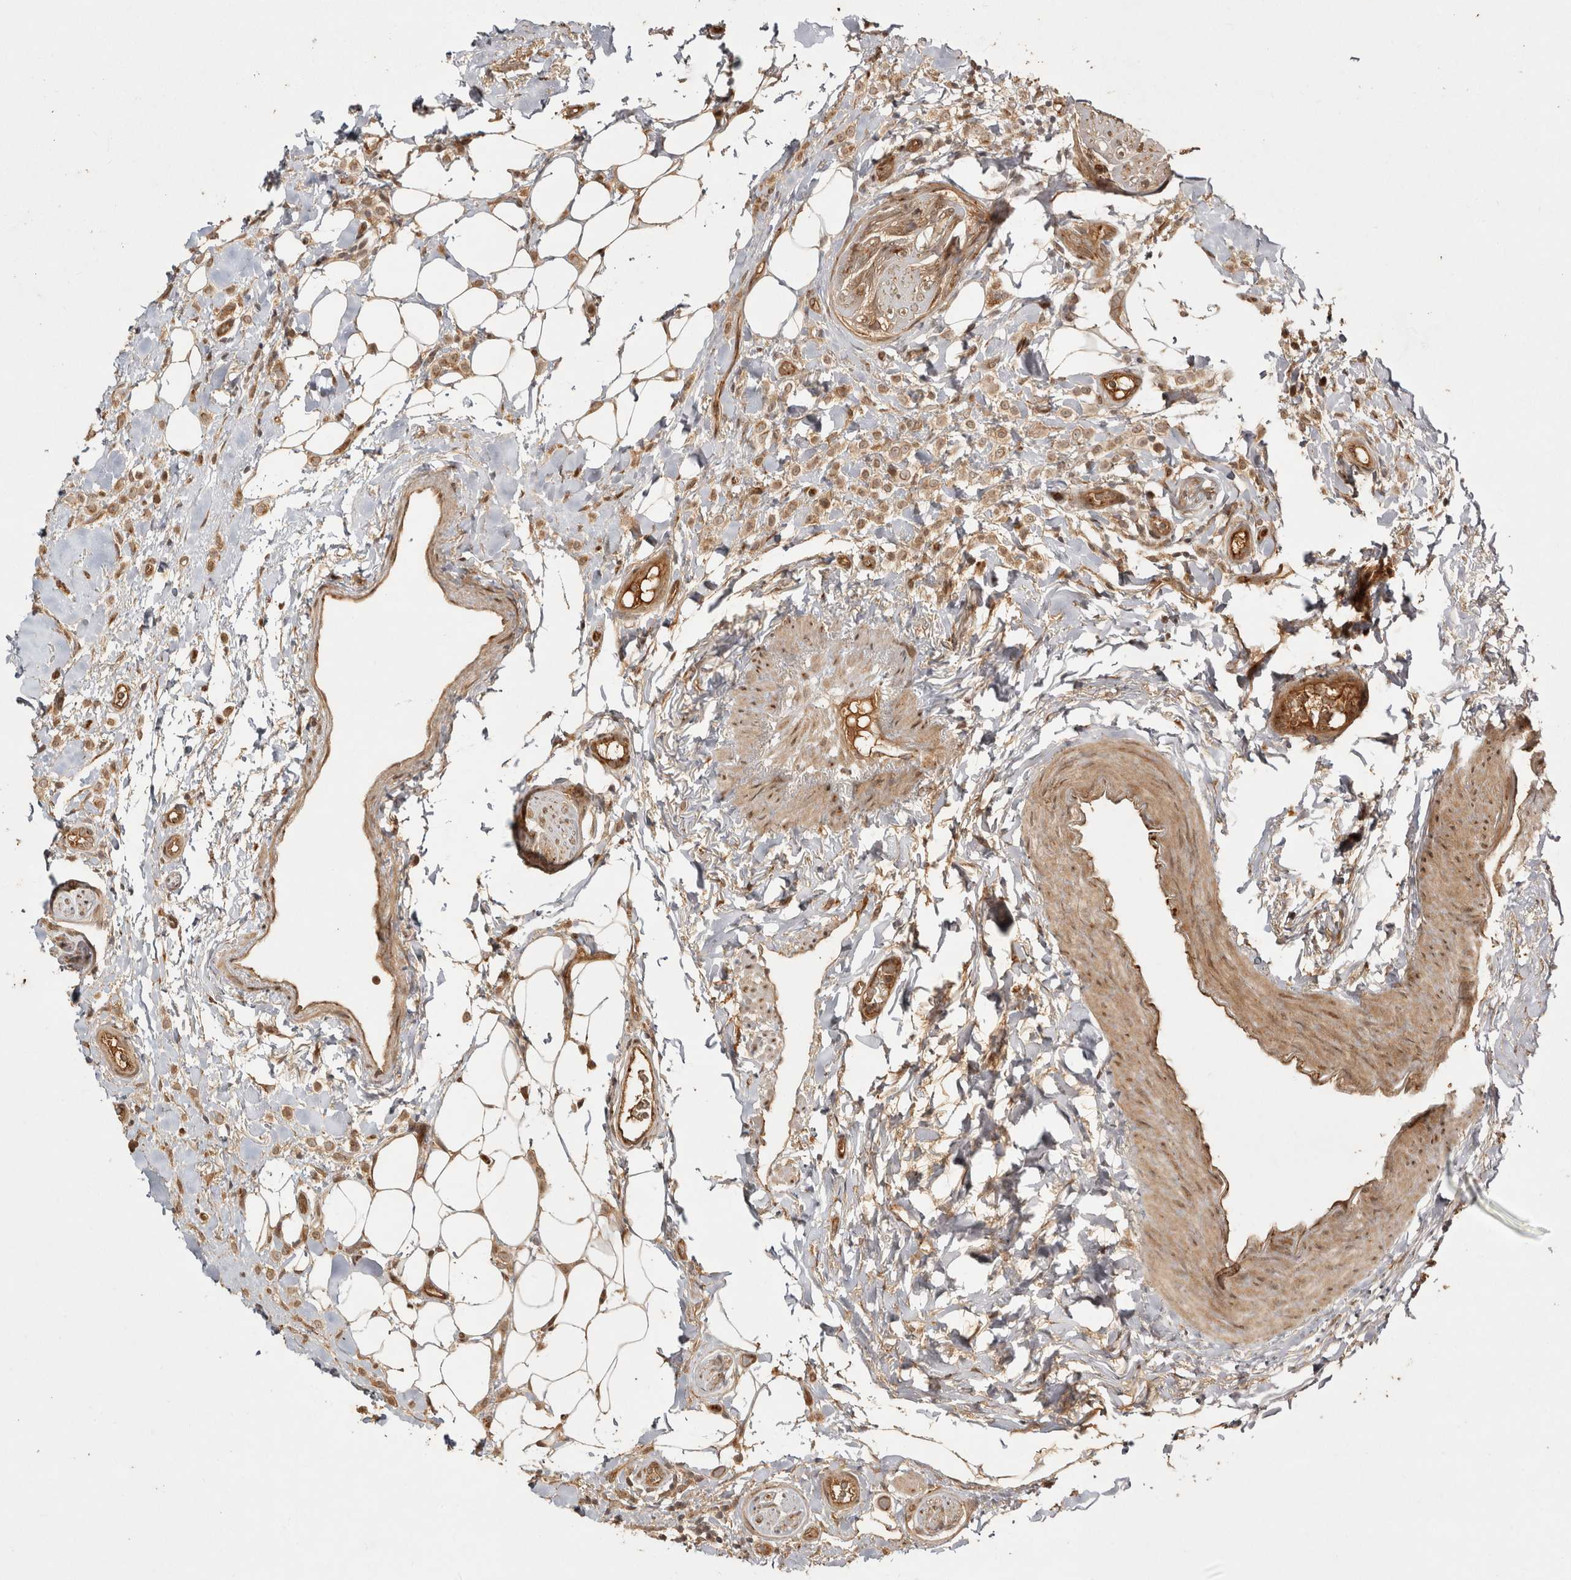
{"staining": {"intensity": "moderate", "quantity": ">75%", "location": "cytoplasmic/membranous"}, "tissue": "breast cancer", "cell_type": "Tumor cells", "image_type": "cancer", "snomed": [{"axis": "morphology", "description": "Normal tissue, NOS"}, {"axis": "morphology", "description": "Lobular carcinoma"}, {"axis": "topography", "description": "Breast"}], "caption": "Tumor cells reveal moderate cytoplasmic/membranous staining in approximately >75% of cells in lobular carcinoma (breast).", "gene": "CAMSAP2", "patient": {"sex": "female", "age": 50}}